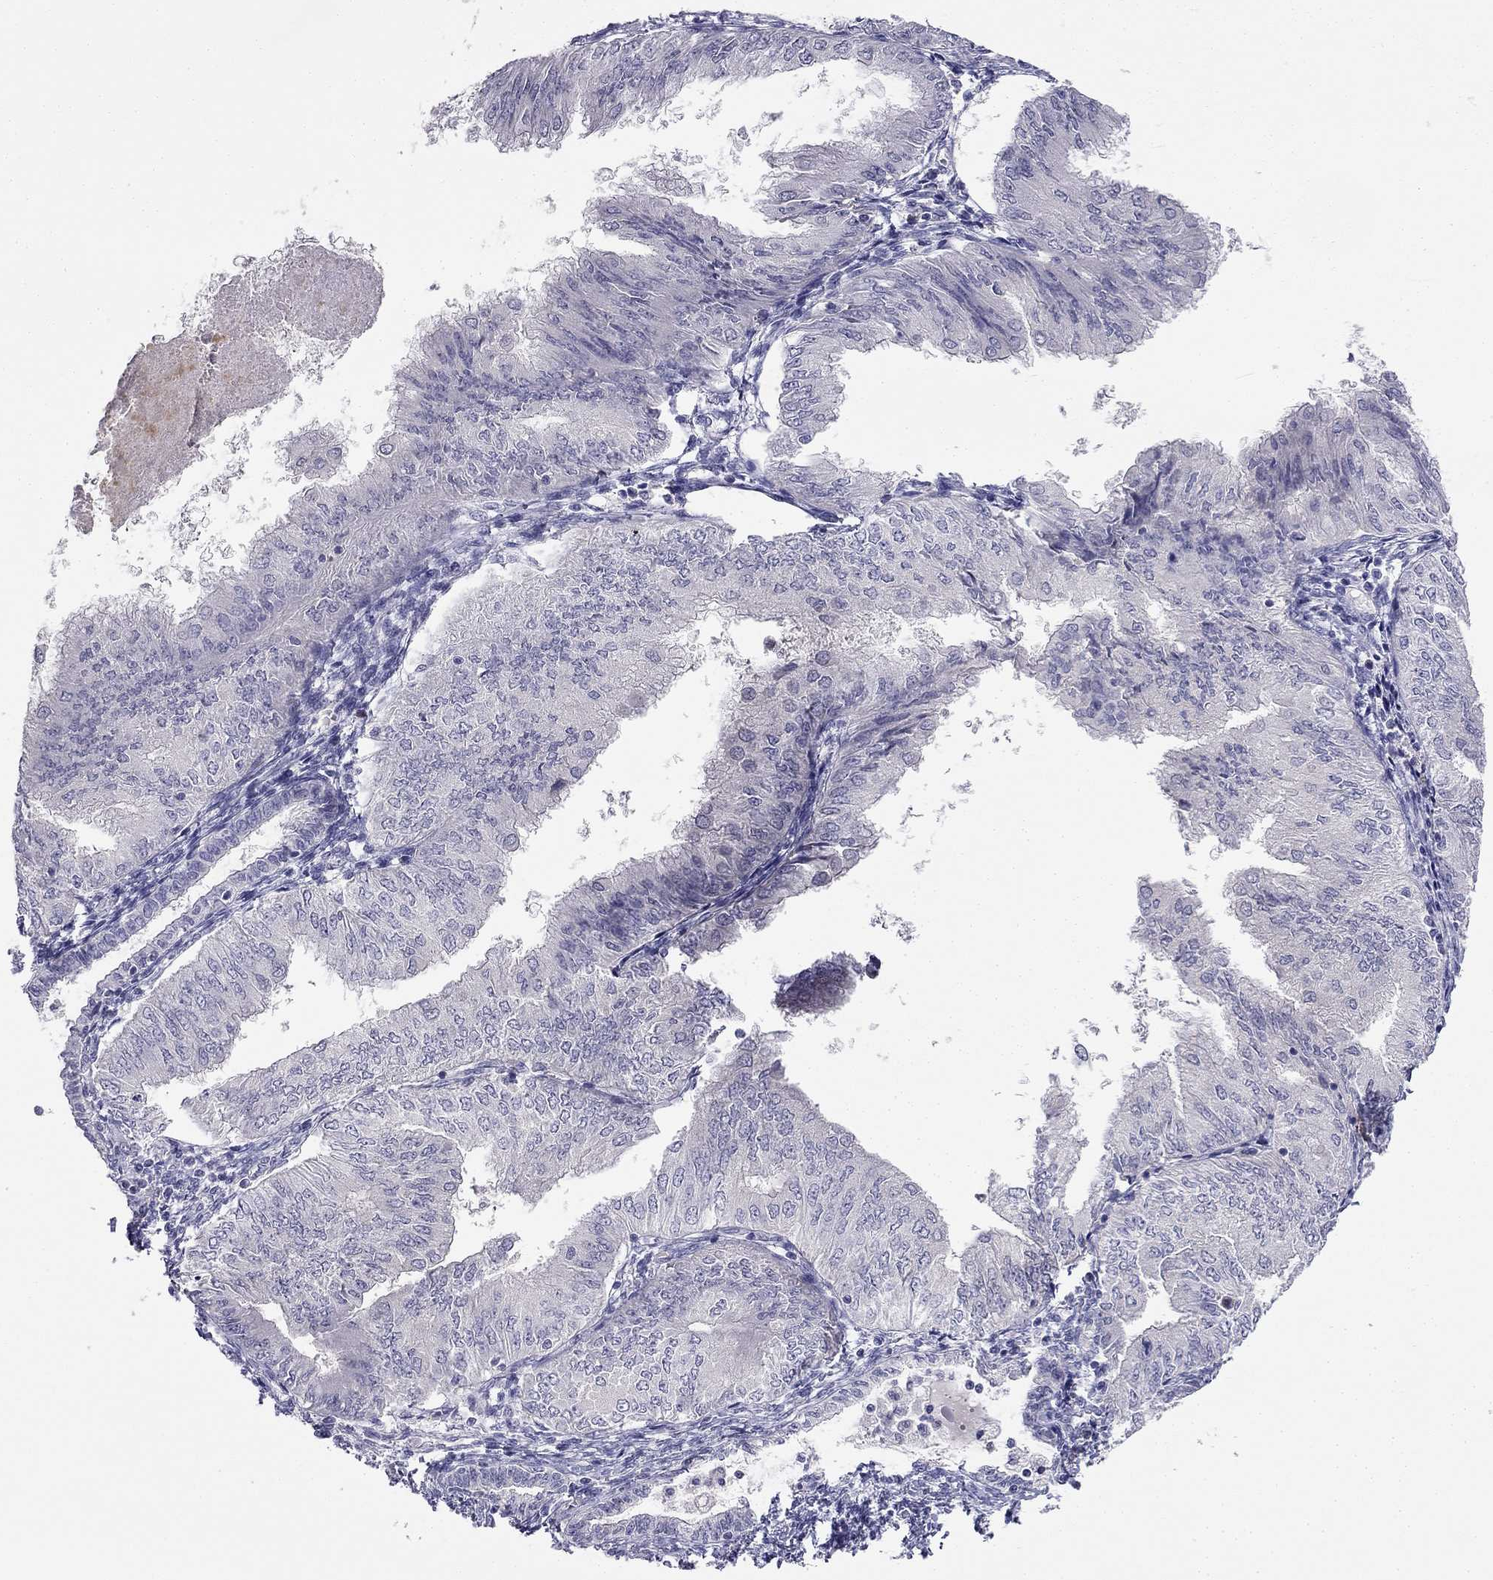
{"staining": {"intensity": "negative", "quantity": "none", "location": "none"}, "tissue": "endometrial cancer", "cell_type": "Tumor cells", "image_type": "cancer", "snomed": [{"axis": "morphology", "description": "Adenocarcinoma, NOS"}, {"axis": "topography", "description": "Endometrium"}], "caption": "Immunohistochemistry of human endometrial cancer demonstrates no positivity in tumor cells. Nuclei are stained in blue.", "gene": "C16orf89", "patient": {"sex": "female", "age": 53}}